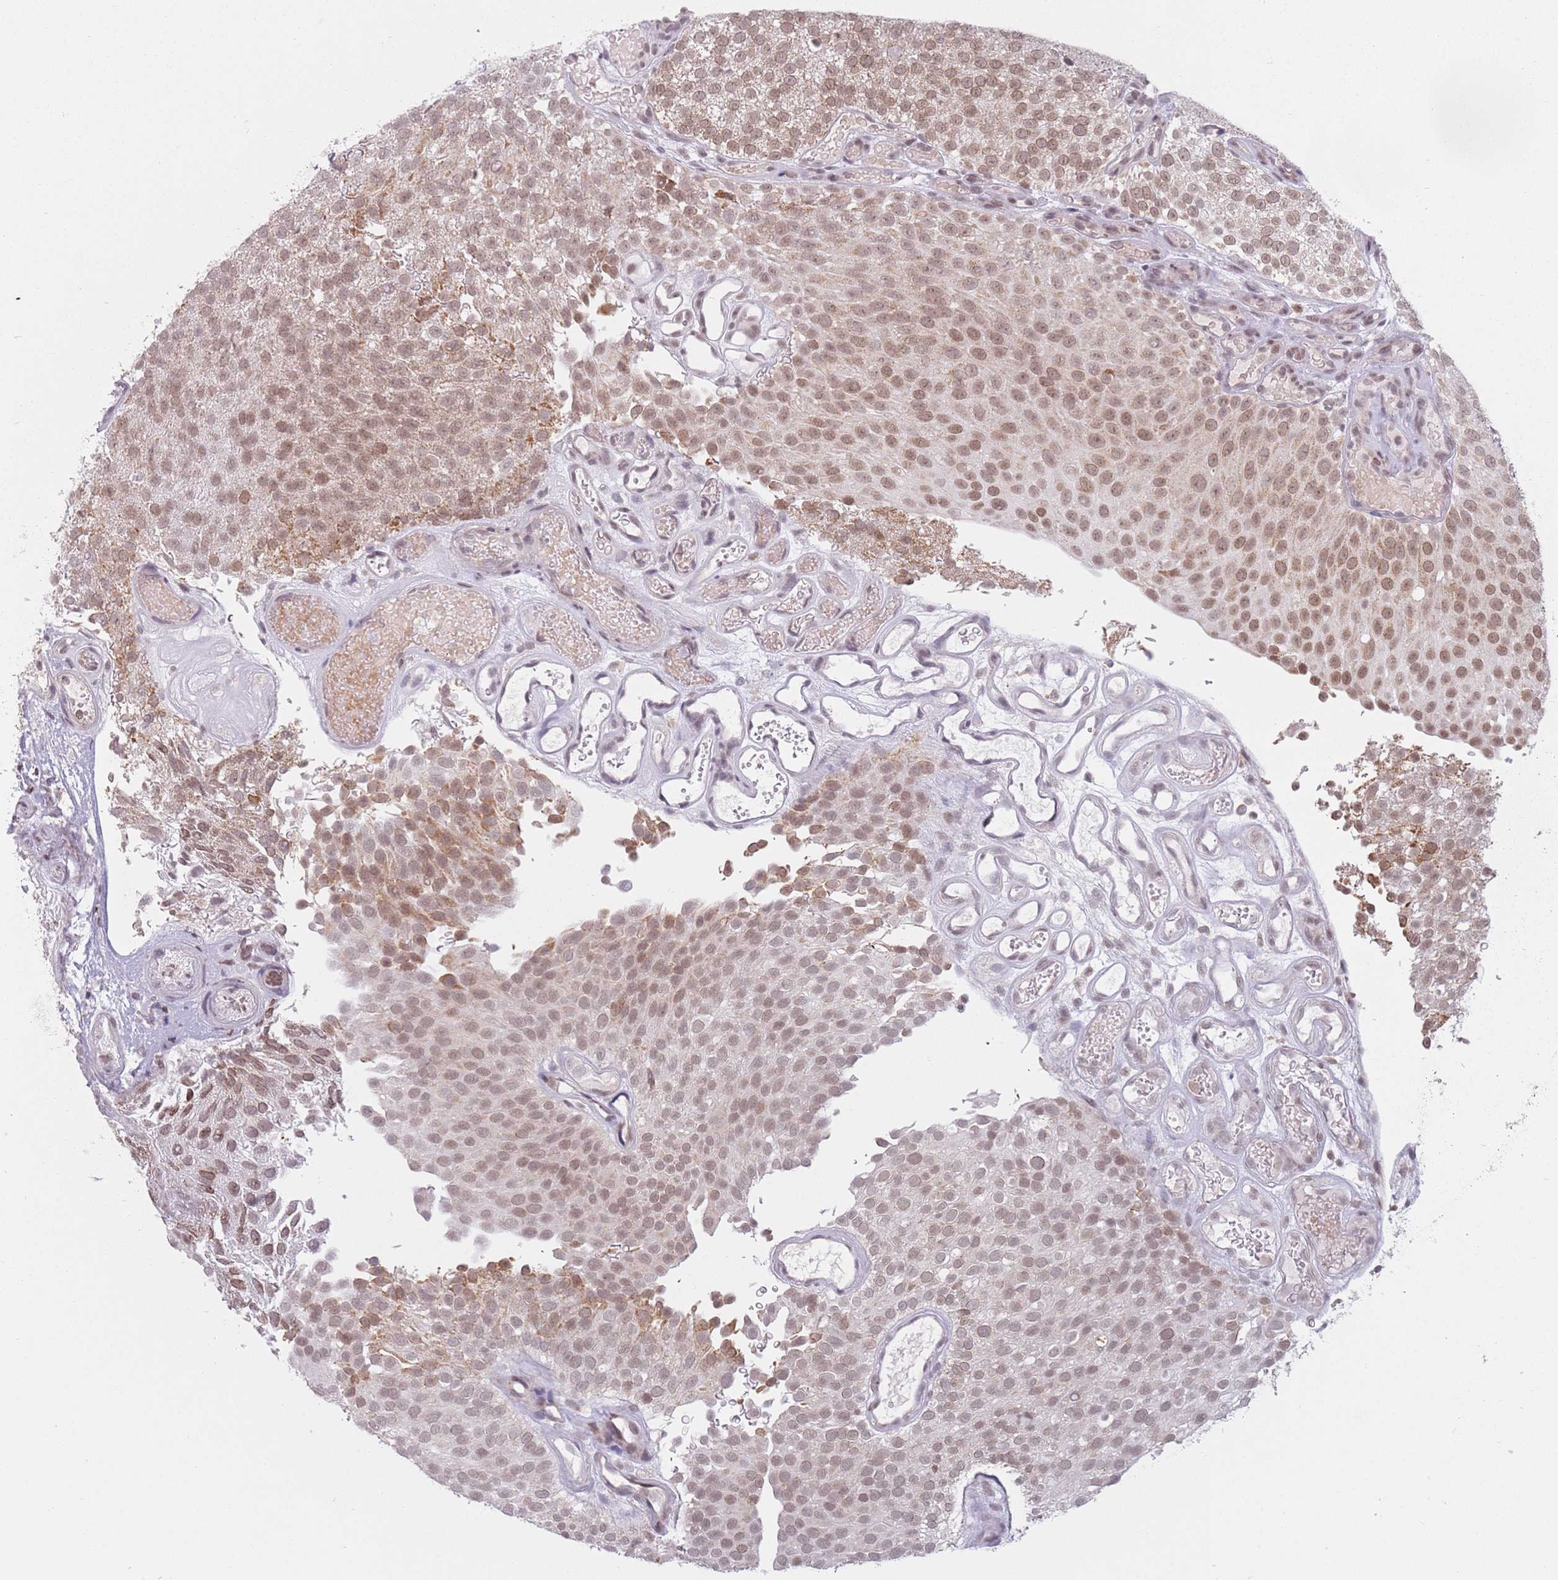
{"staining": {"intensity": "moderate", "quantity": ">75%", "location": "cytoplasmic/membranous,nuclear"}, "tissue": "urothelial cancer", "cell_type": "Tumor cells", "image_type": "cancer", "snomed": [{"axis": "morphology", "description": "Urothelial carcinoma, Low grade"}, {"axis": "topography", "description": "Urinary bladder"}], "caption": "A high-resolution histopathology image shows immunohistochemistry (IHC) staining of urothelial cancer, which shows moderate cytoplasmic/membranous and nuclear staining in approximately >75% of tumor cells. The staining is performed using DAB (3,3'-diaminobenzidine) brown chromogen to label protein expression. The nuclei are counter-stained blue using hematoxylin.", "gene": "ZNF574", "patient": {"sex": "male", "age": 78}}